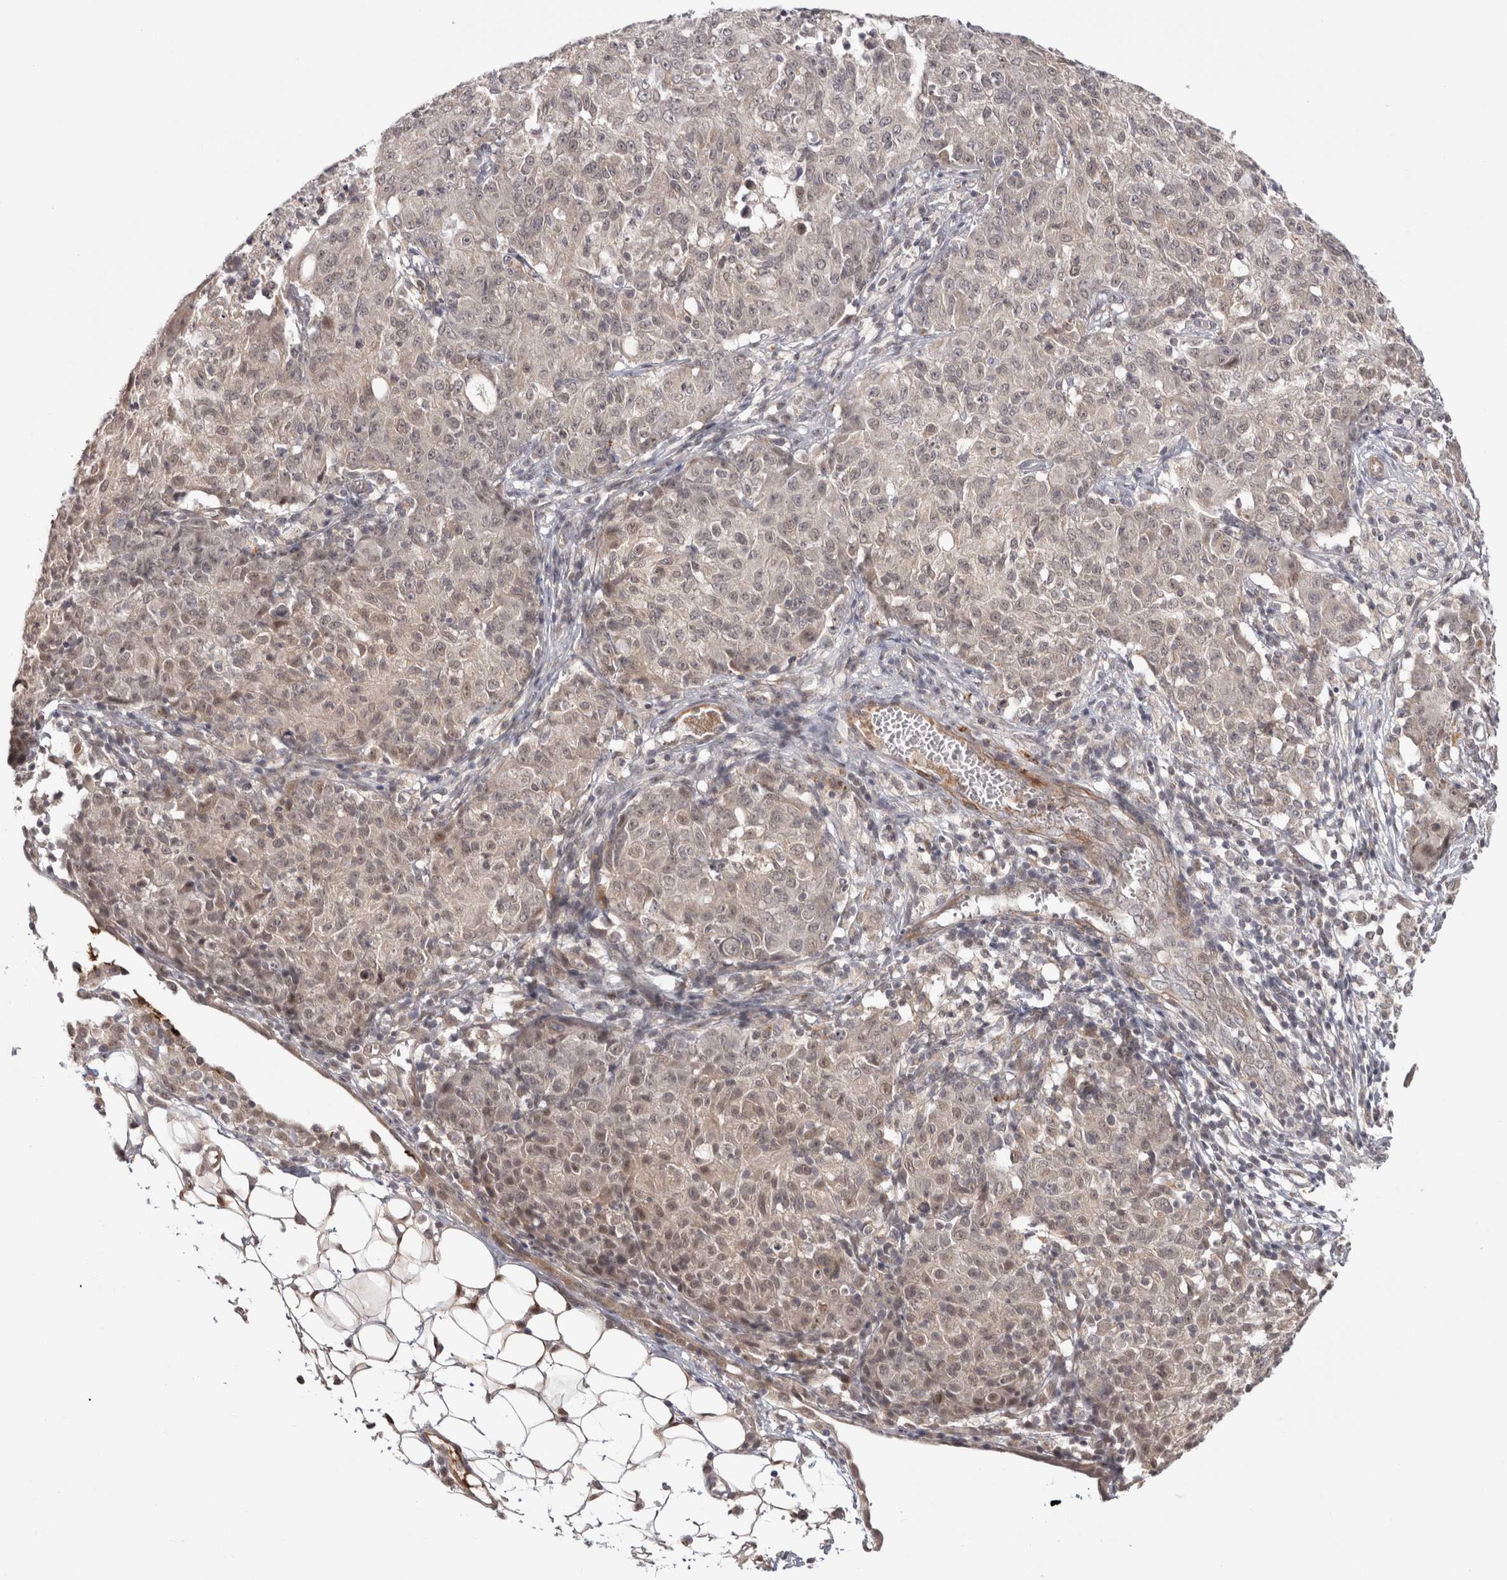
{"staining": {"intensity": "weak", "quantity": "25%-75%", "location": "cytoplasmic/membranous,nuclear"}, "tissue": "ovarian cancer", "cell_type": "Tumor cells", "image_type": "cancer", "snomed": [{"axis": "morphology", "description": "Carcinoma, endometroid"}, {"axis": "topography", "description": "Ovary"}], "caption": "Ovarian cancer (endometroid carcinoma) stained with IHC displays weak cytoplasmic/membranous and nuclear staining in approximately 25%-75% of tumor cells. (Stains: DAB (3,3'-diaminobenzidine) in brown, nuclei in blue, Microscopy: brightfield microscopy at high magnification).", "gene": "ZNF318", "patient": {"sex": "female", "age": 42}}